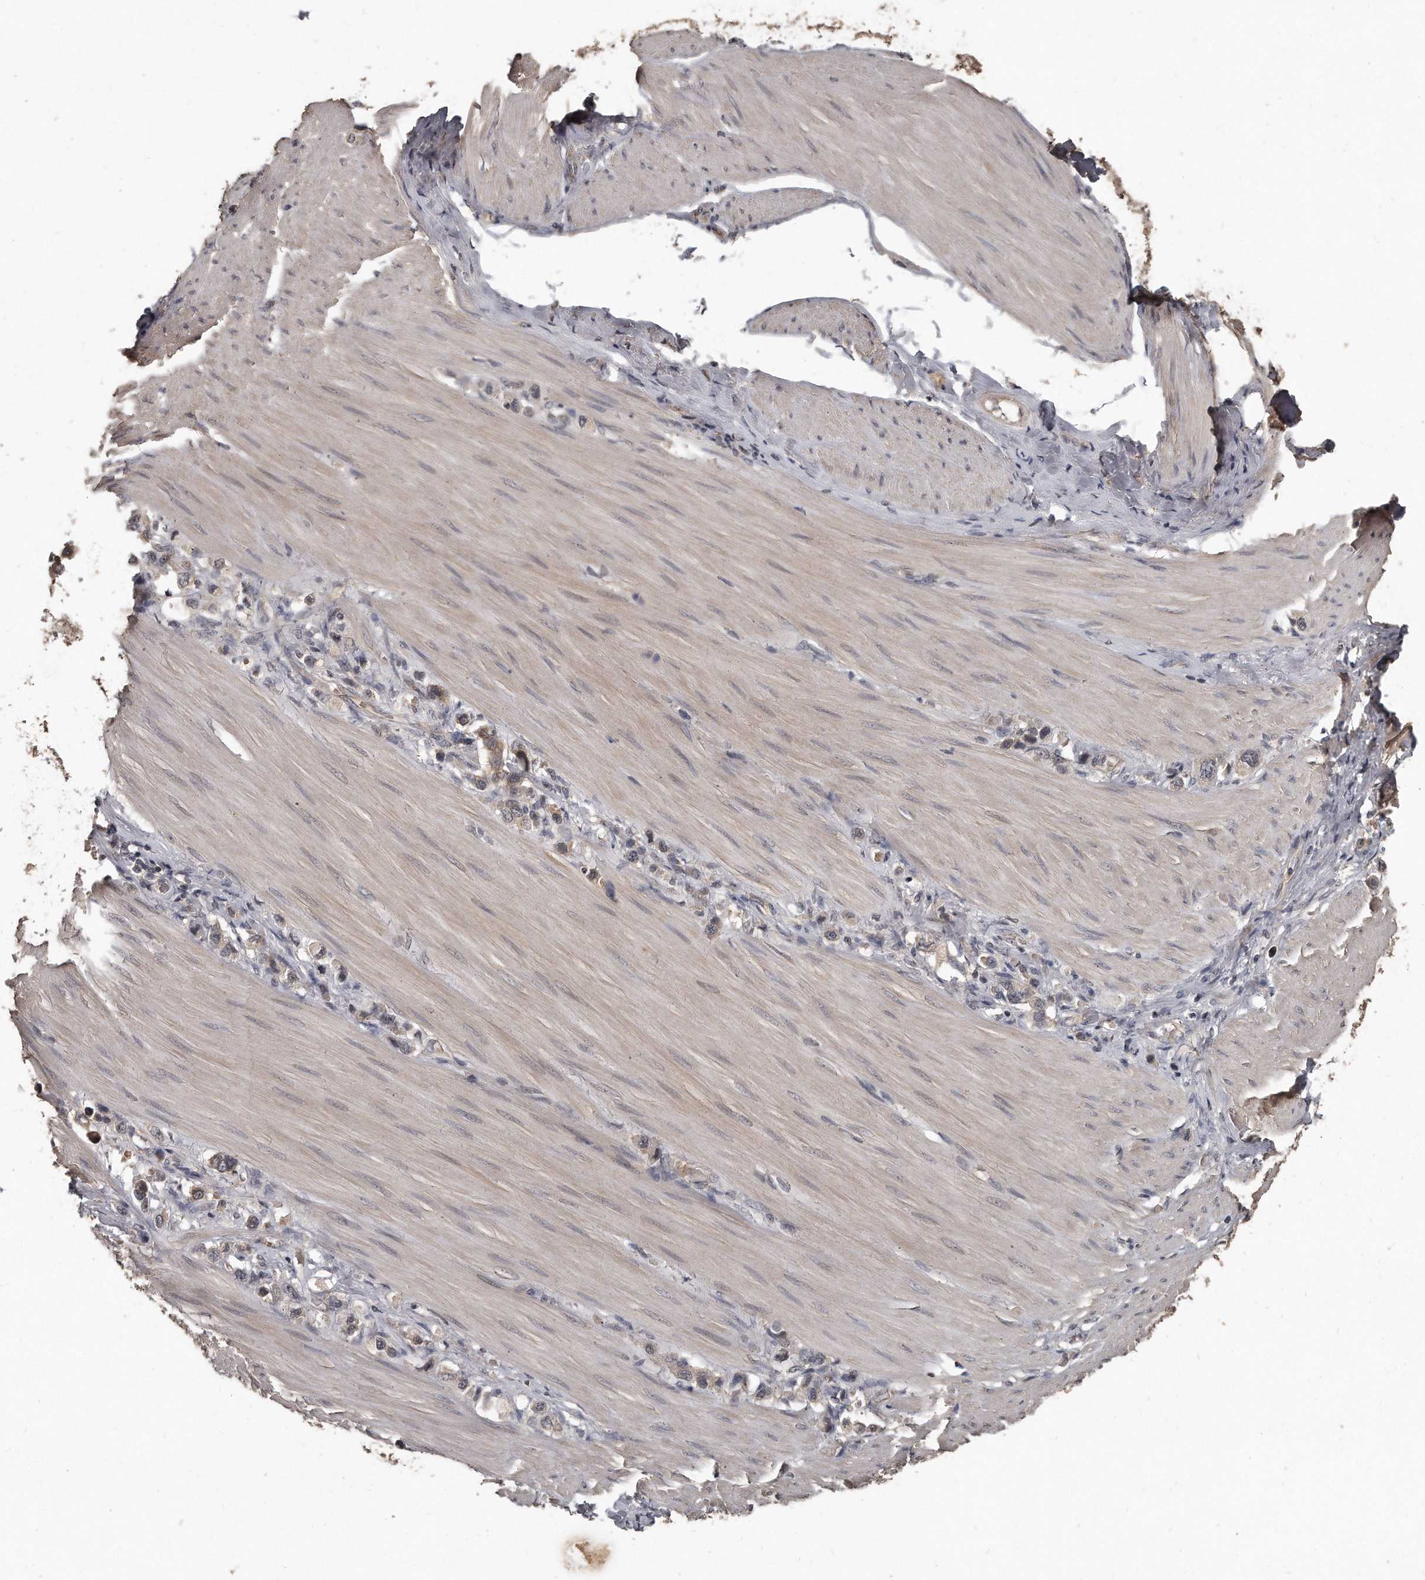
{"staining": {"intensity": "weak", "quantity": "25%-75%", "location": "cytoplasmic/membranous"}, "tissue": "stomach cancer", "cell_type": "Tumor cells", "image_type": "cancer", "snomed": [{"axis": "morphology", "description": "Adenocarcinoma, NOS"}, {"axis": "topography", "description": "Stomach"}], "caption": "Adenocarcinoma (stomach) tissue reveals weak cytoplasmic/membranous positivity in about 25%-75% of tumor cells, visualized by immunohistochemistry.", "gene": "GRB10", "patient": {"sex": "female", "age": 65}}